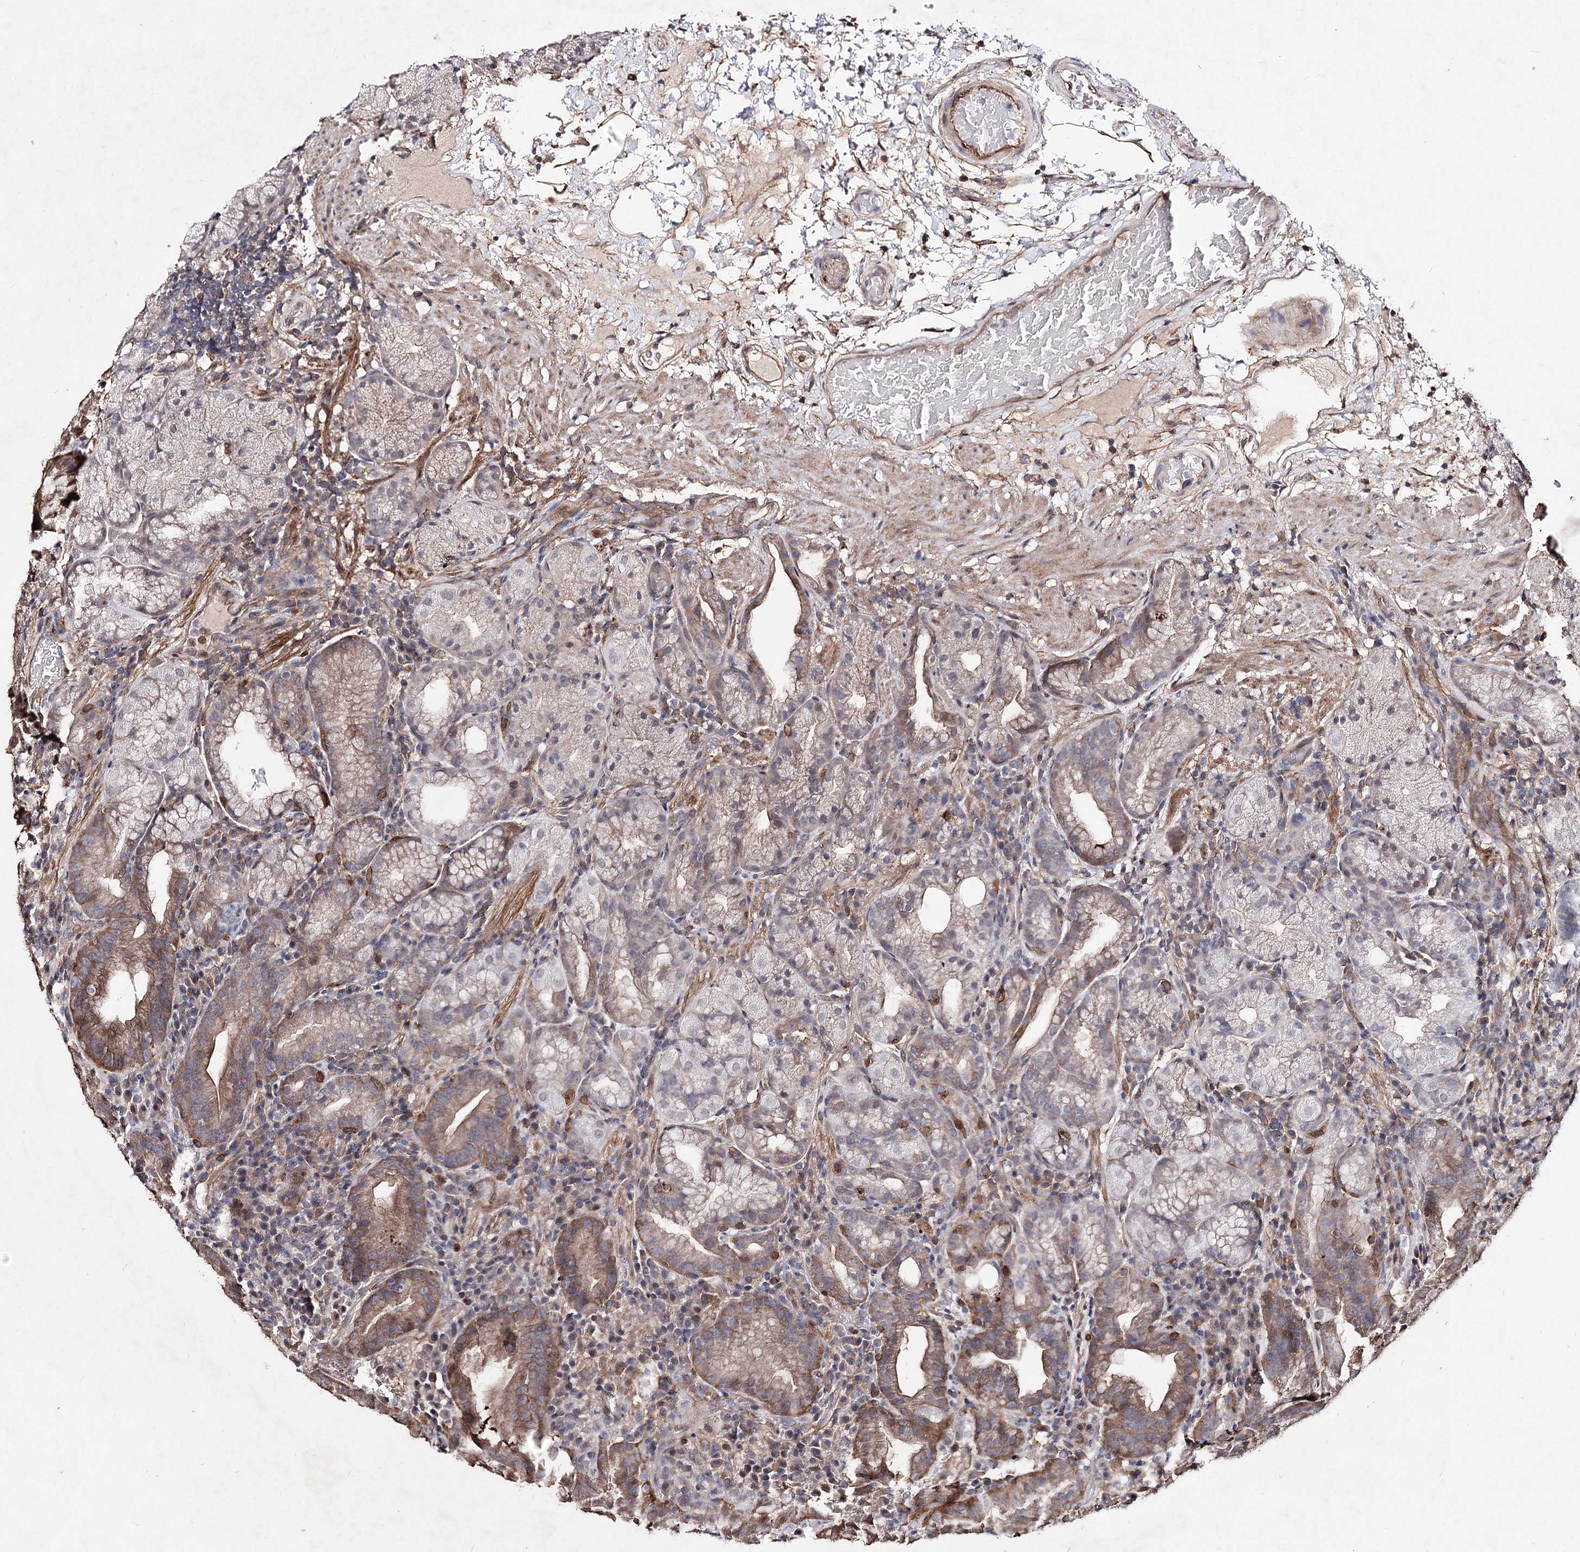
{"staining": {"intensity": "moderate", "quantity": "<25%", "location": "cytoplasmic/membranous"}, "tissue": "stomach", "cell_type": "Glandular cells", "image_type": "normal", "snomed": [{"axis": "morphology", "description": "Normal tissue, NOS"}, {"axis": "morphology", "description": "Inflammation, NOS"}, {"axis": "topography", "description": "Stomach"}], "caption": "High-power microscopy captured an immunohistochemistry (IHC) micrograph of normal stomach, revealing moderate cytoplasmic/membranous staining in approximately <25% of glandular cells. (IHC, brightfield microscopy, high magnification).", "gene": "TMEM218", "patient": {"sex": "male", "age": 79}}